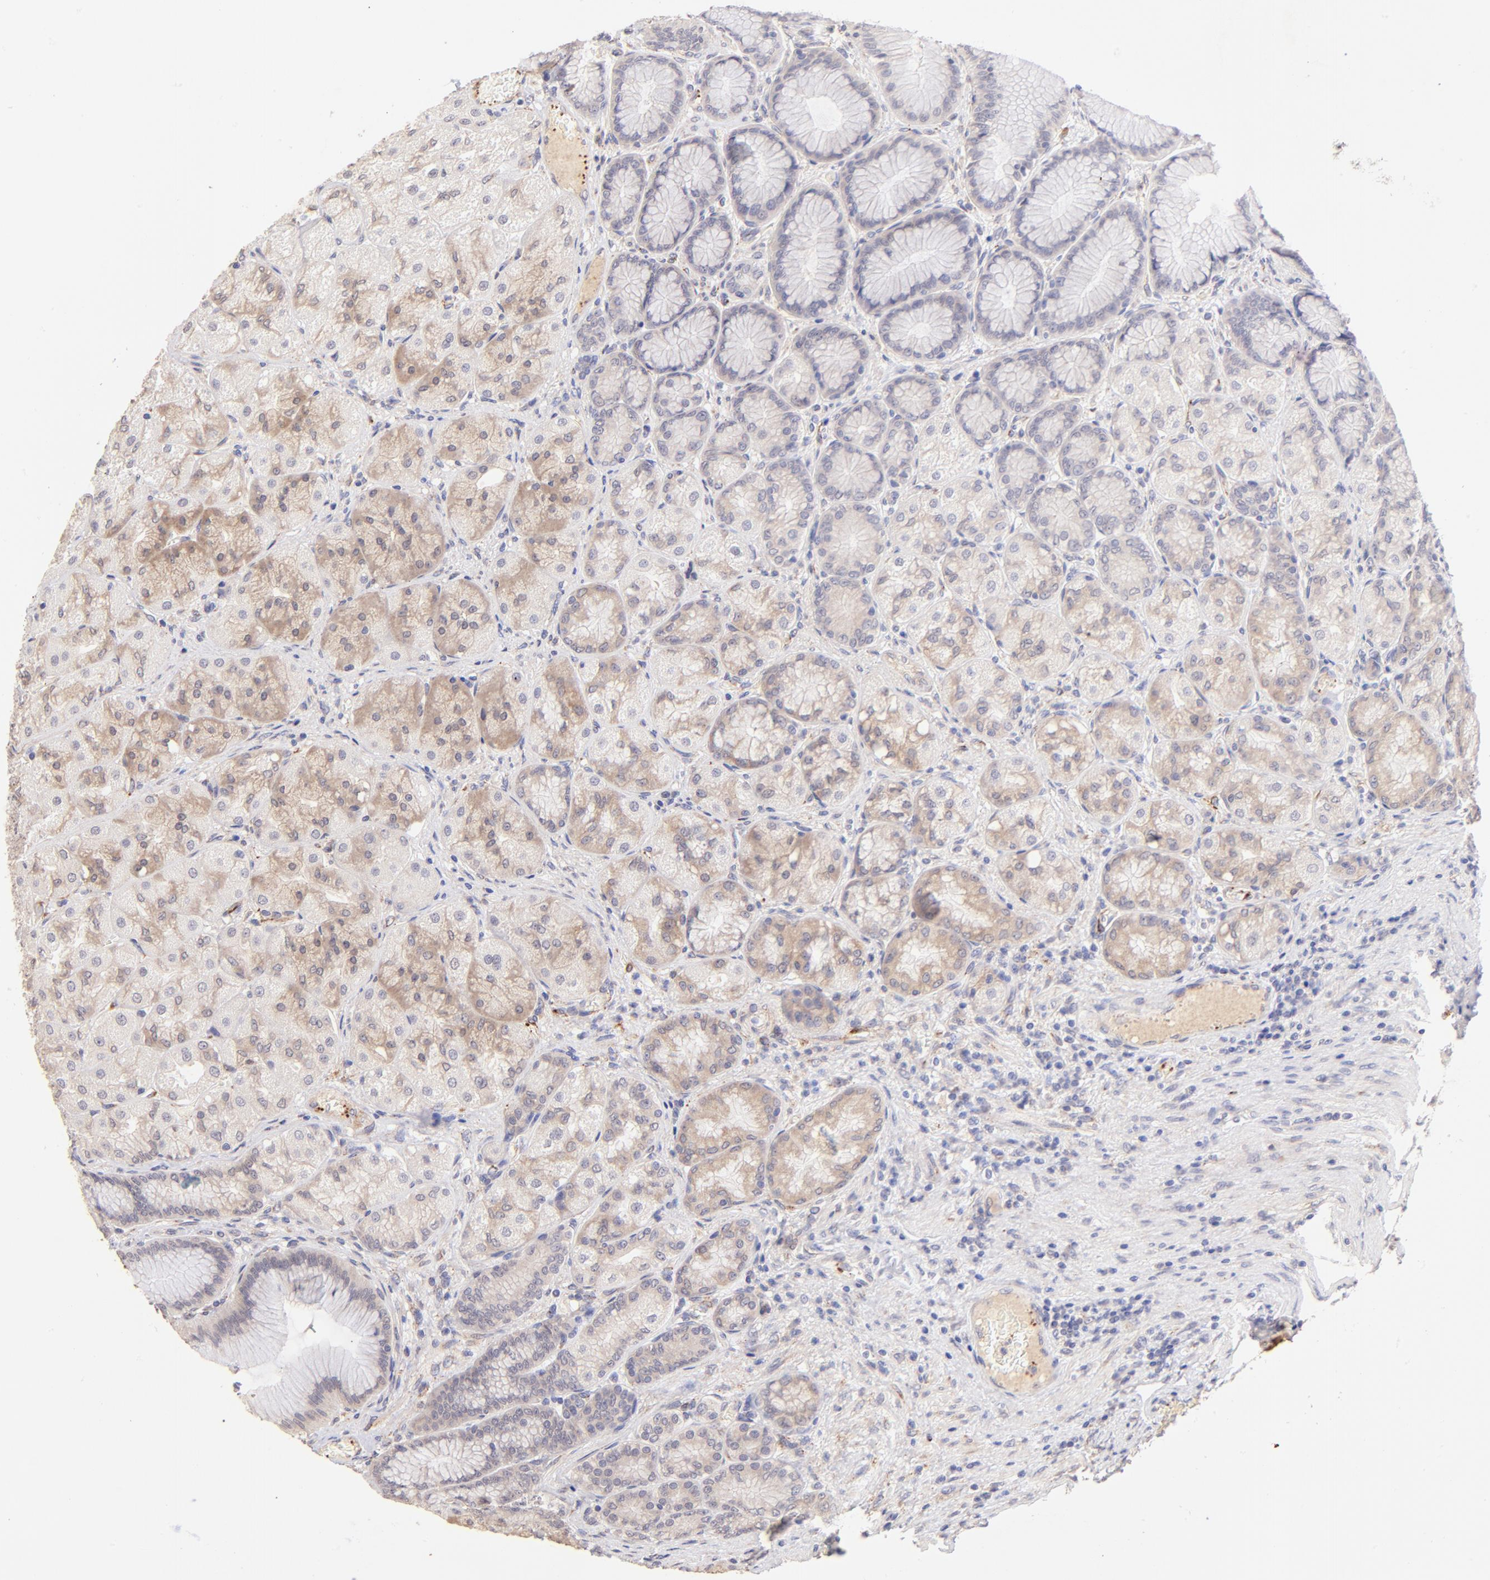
{"staining": {"intensity": "moderate", "quantity": "25%-75%", "location": "cytoplasmic/membranous"}, "tissue": "stomach", "cell_type": "Glandular cells", "image_type": "normal", "snomed": [{"axis": "morphology", "description": "Normal tissue, NOS"}, {"axis": "morphology", "description": "Adenocarcinoma, NOS"}, {"axis": "topography", "description": "Stomach"}, {"axis": "topography", "description": "Stomach, lower"}], "caption": "Immunohistochemical staining of unremarkable stomach demonstrates medium levels of moderate cytoplasmic/membranous positivity in about 25%-75% of glandular cells. (brown staining indicates protein expression, while blue staining denotes nuclei).", "gene": "SPARC", "patient": {"sex": "female", "age": 65}}